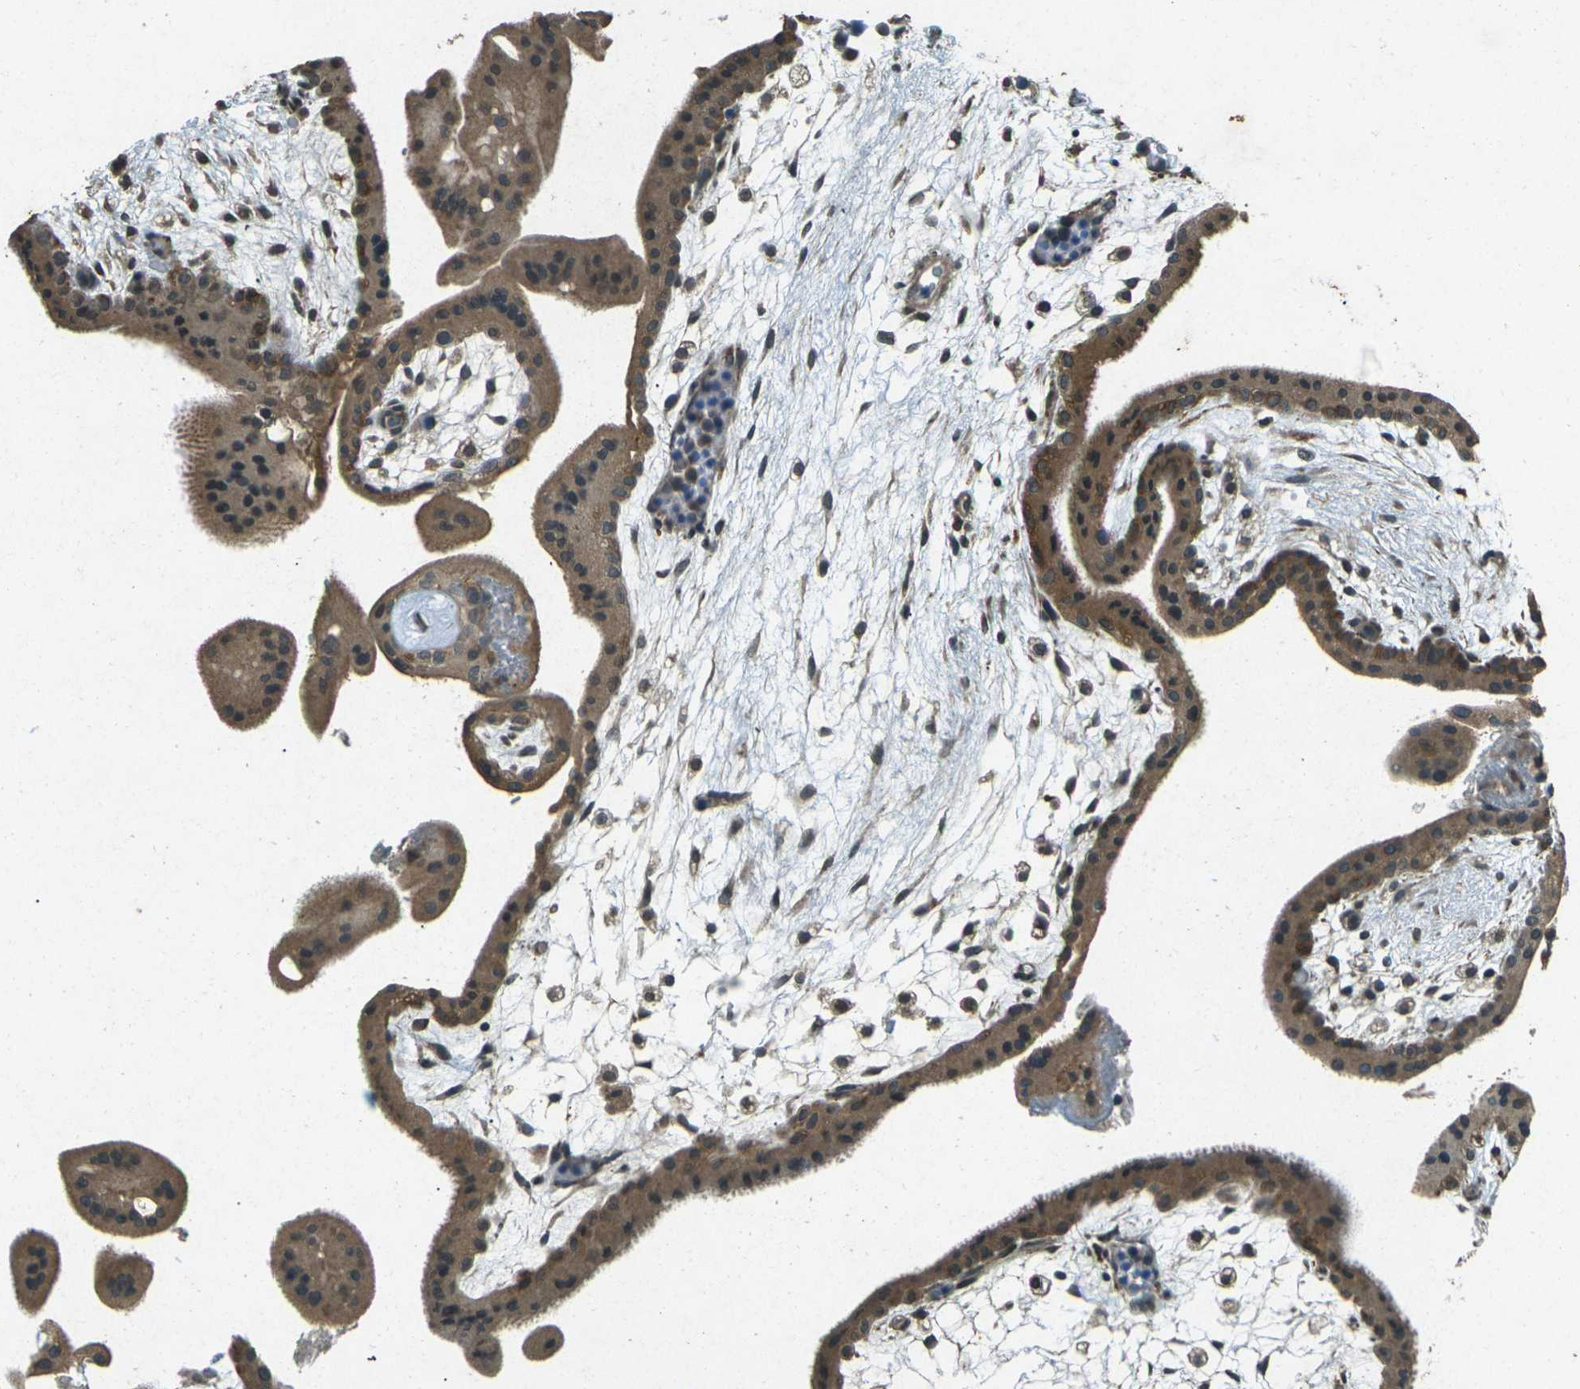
{"staining": {"intensity": "moderate", "quantity": ">75%", "location": "cytoplasmic/membranous"}, "tissue": "placenta", "cell_type": "Trophoblastic cells", "image_type": "normal", "snomed": [{"axis": "morphology", "description": "Normal tissue, NOS"}, {"axis": "topography", "description": "Placenta"}], "caption": "Immunohistochemical staining of benign placenta displays >75% levels of moderate cytoplasmic/membranous protein expression in about >75% of trophoblastic cells. Nuclei are stained in blue.", "gene": "PDE2A", "patient": {"sex": "female", "age": 35}}